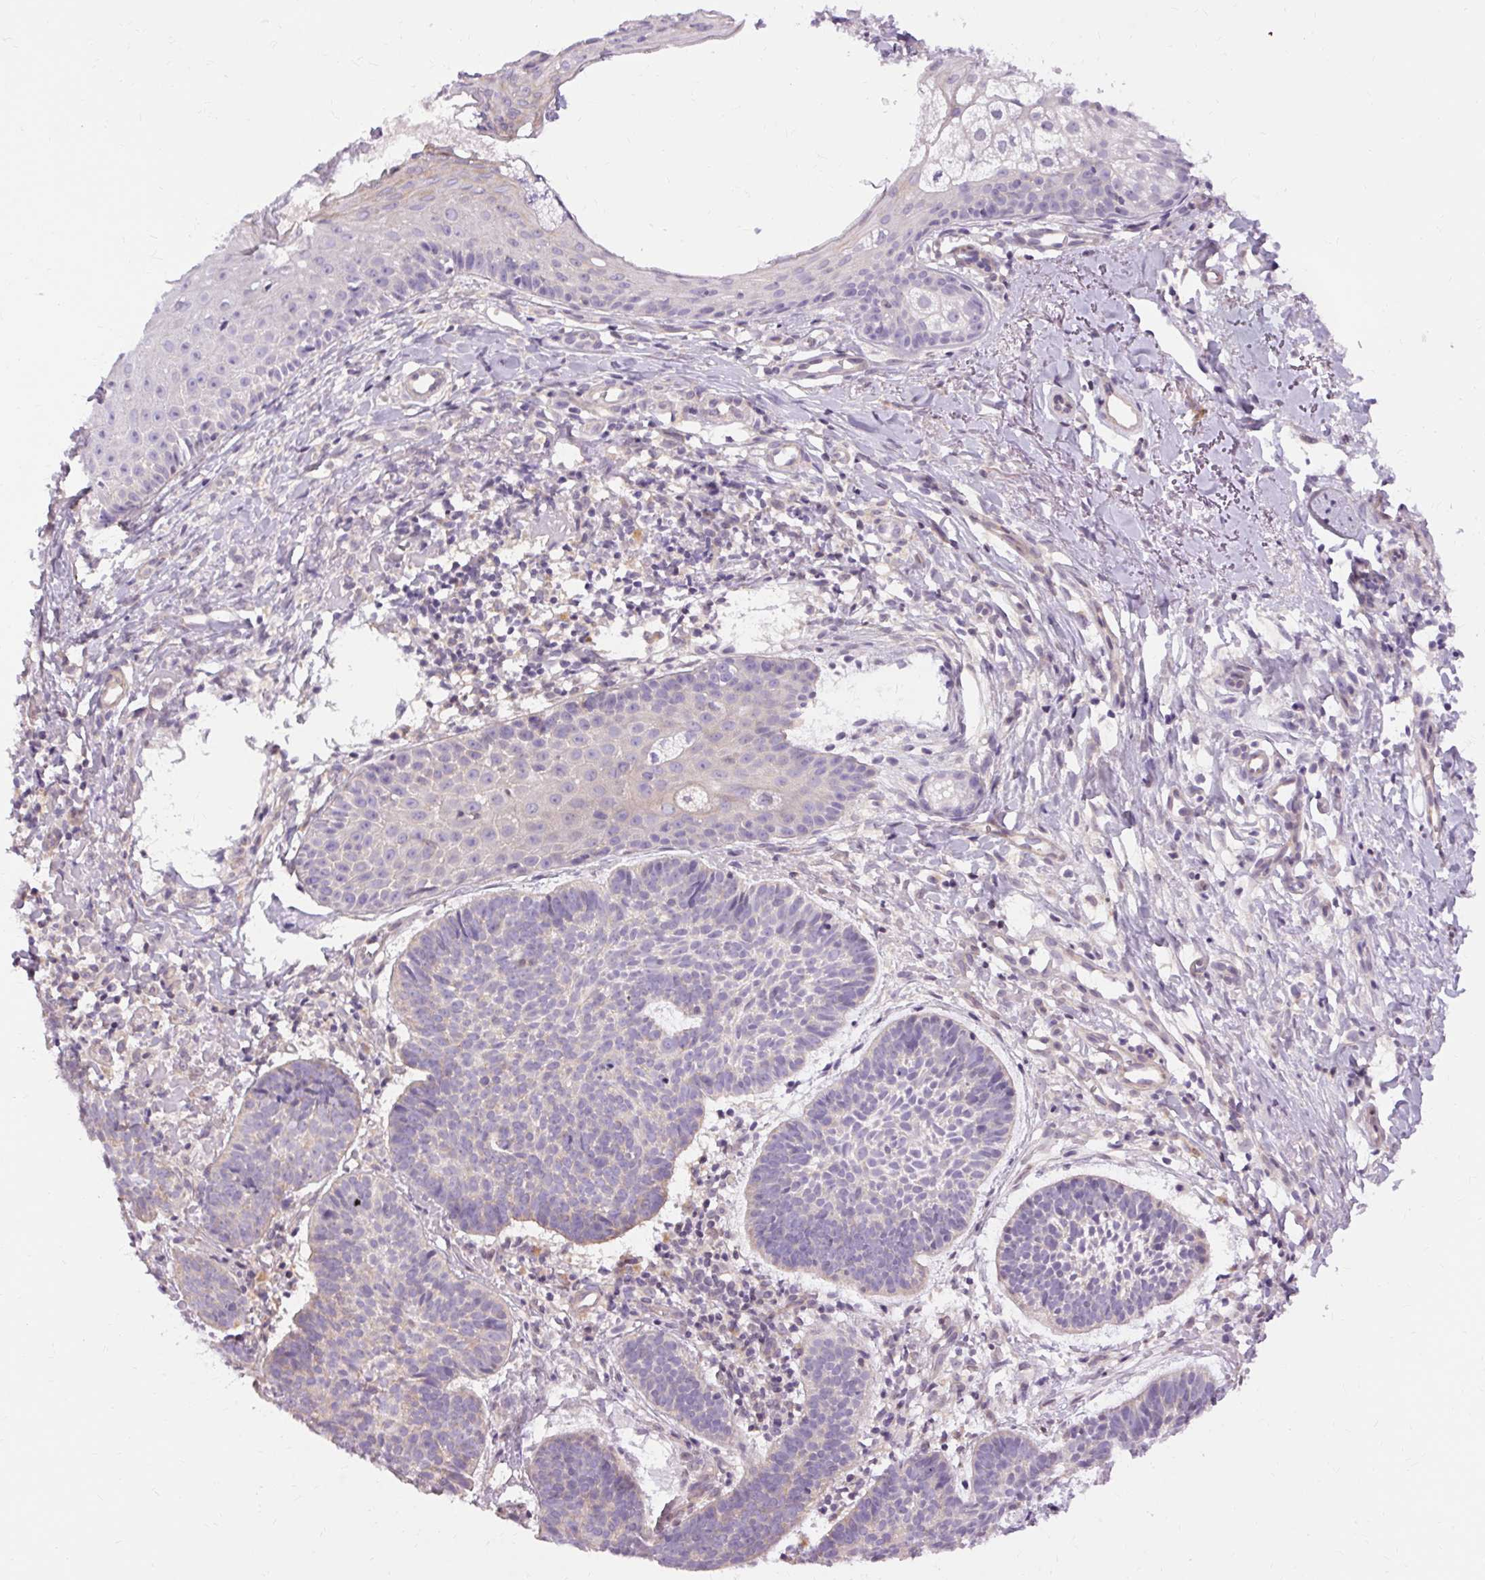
{"staining": {"intensity": "negative", "quantity": "none", "location": "none"}, "tissue": "skin cancer", "cell_type": "Tumor cells", "image_type": "cancer", "snomed": [{"axis": "morphology", "description": "Basal cell carcinoma"}, {"axis": "topography", "description": "Skin"}], "caption": "High magnification brightfield microscopy of skin cancer stained with DAB (brown) and counterstained with hematoxylin (blue): tumor cells show no significant expression.", "gene": "TM6SF1", "patient": {"sex": "male", "age": 72}}